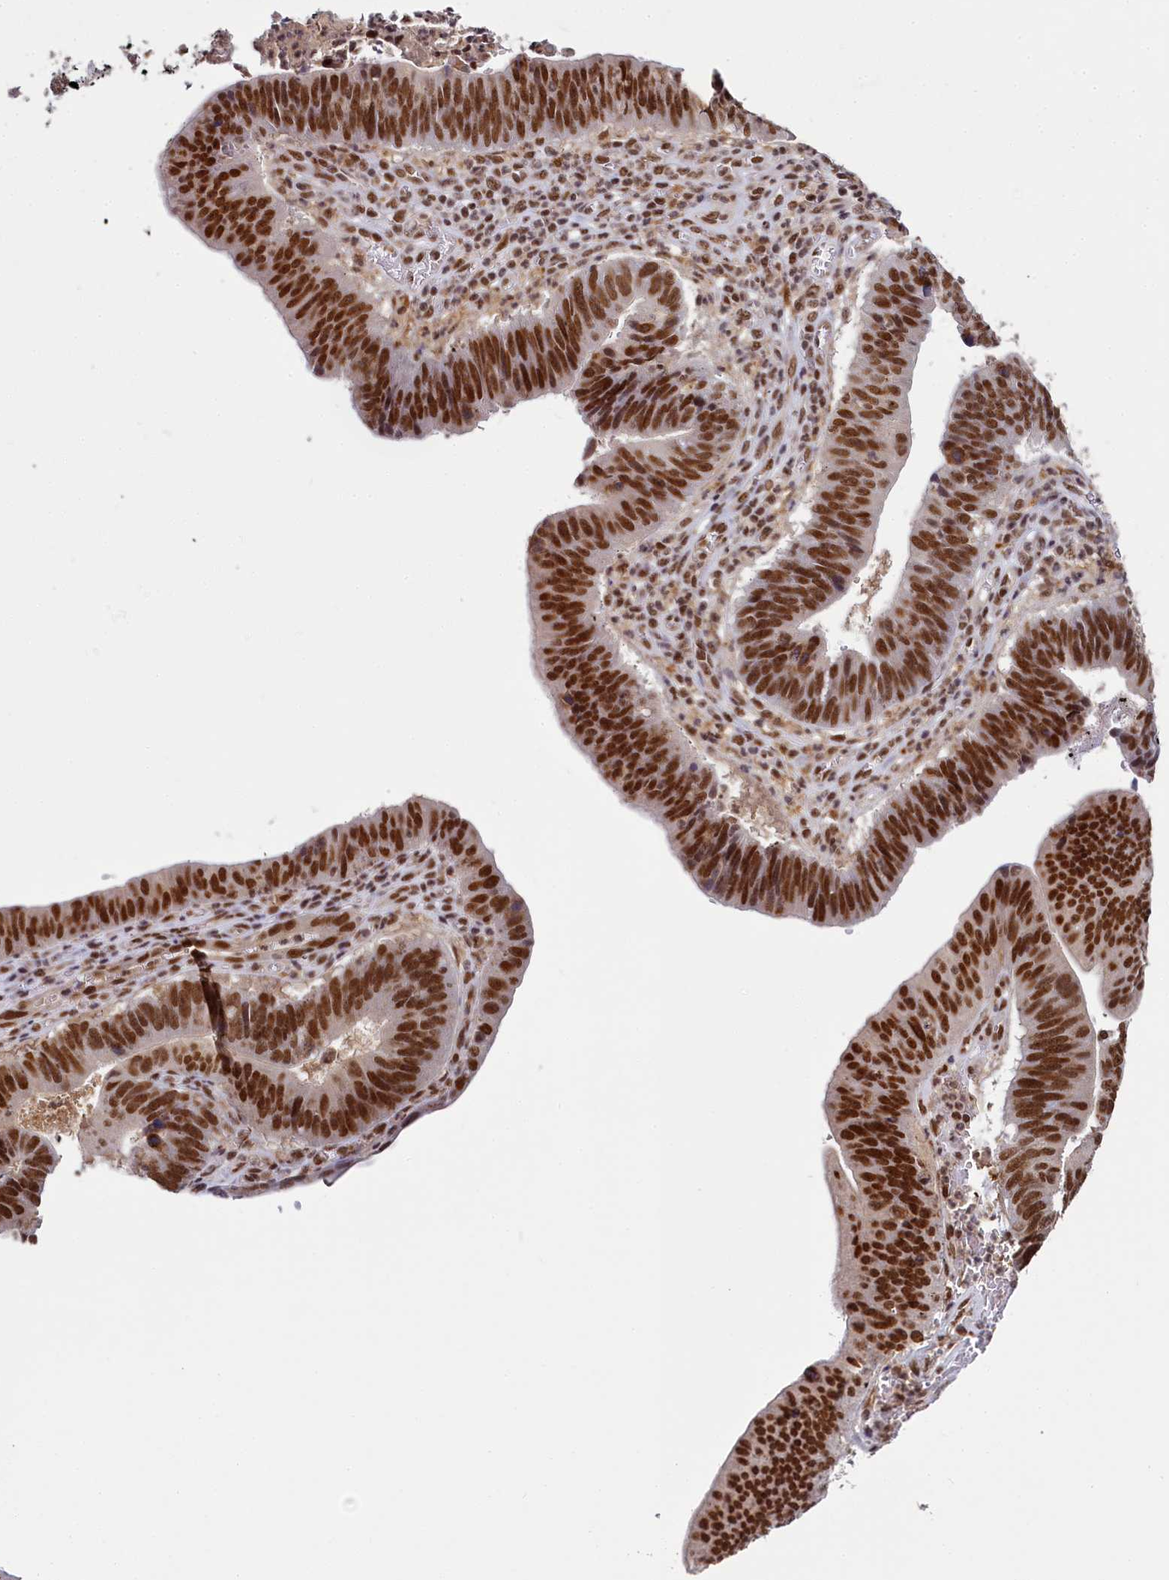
{"staining": {"intensity": "strong", "quantity": ">75%", "location": "nuclear"}, "tissue": "stomach cancer", "cell_type": "Tumor cells", "image_type": "cancer", "snomed": [{"axis": "morphology", "description": "Adenocarcinoma, NOS"}, {"axis": "topography", "description": "Stomach"}], "caption": "A high-resolution histopathology image shows immunohistochemistry (IHC) staining of stomach cancer, which exhibits strong nuclear staining in approximately >75% of tumor cells. The staining was performed using DAB (3,3'-diaminobenzidine), with brown indicating positive protein expression. Nuclei are stained blue with hematoxylin.", "gene": "PPHLN1", "patient": {"sex": "male", "age": 59}}